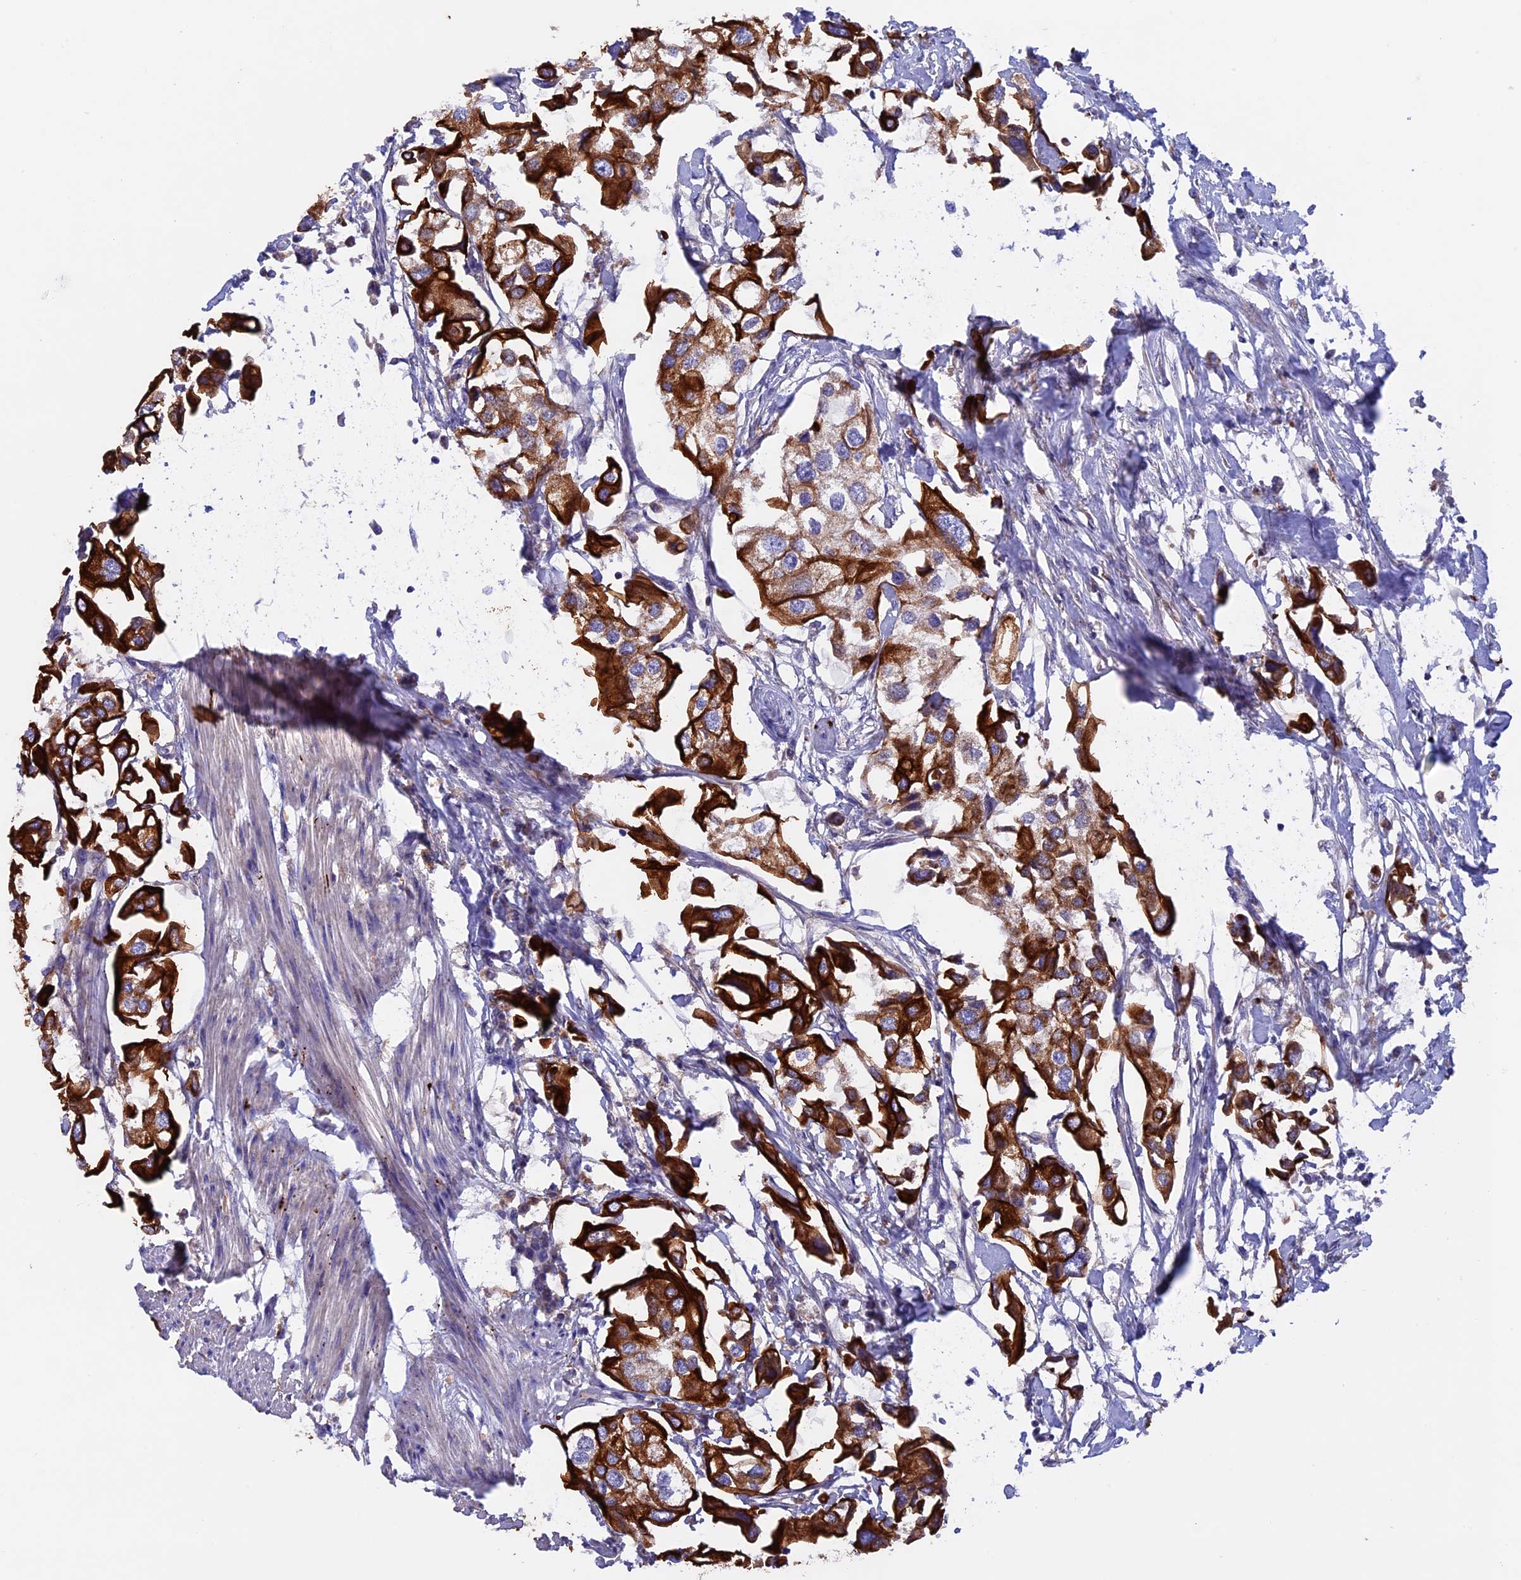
{"staining": {"intensity": "strong", "quantity": ">75%", "location": "cytoplasmic/membranous"}, "tissue": "urothelial cancer", "cell_type": "Tumor cells", "image_type": "cancer", "snomed": [{"axis": "morphology", "description": "Urothelial carcinoma, High grade"}, {"axis": "topography", "description": "Urinary bladder"}], "caption": "DAB immunohistochemical staining of human urothelial cancer displays strong cytoplasmic/membranous protein expression in about >75% of tumor cells. The protein is shown in brown color, while the nuclei are stained blue.", "gene": "PTPN9", "patient": {"sex": "male", "age": 64}}